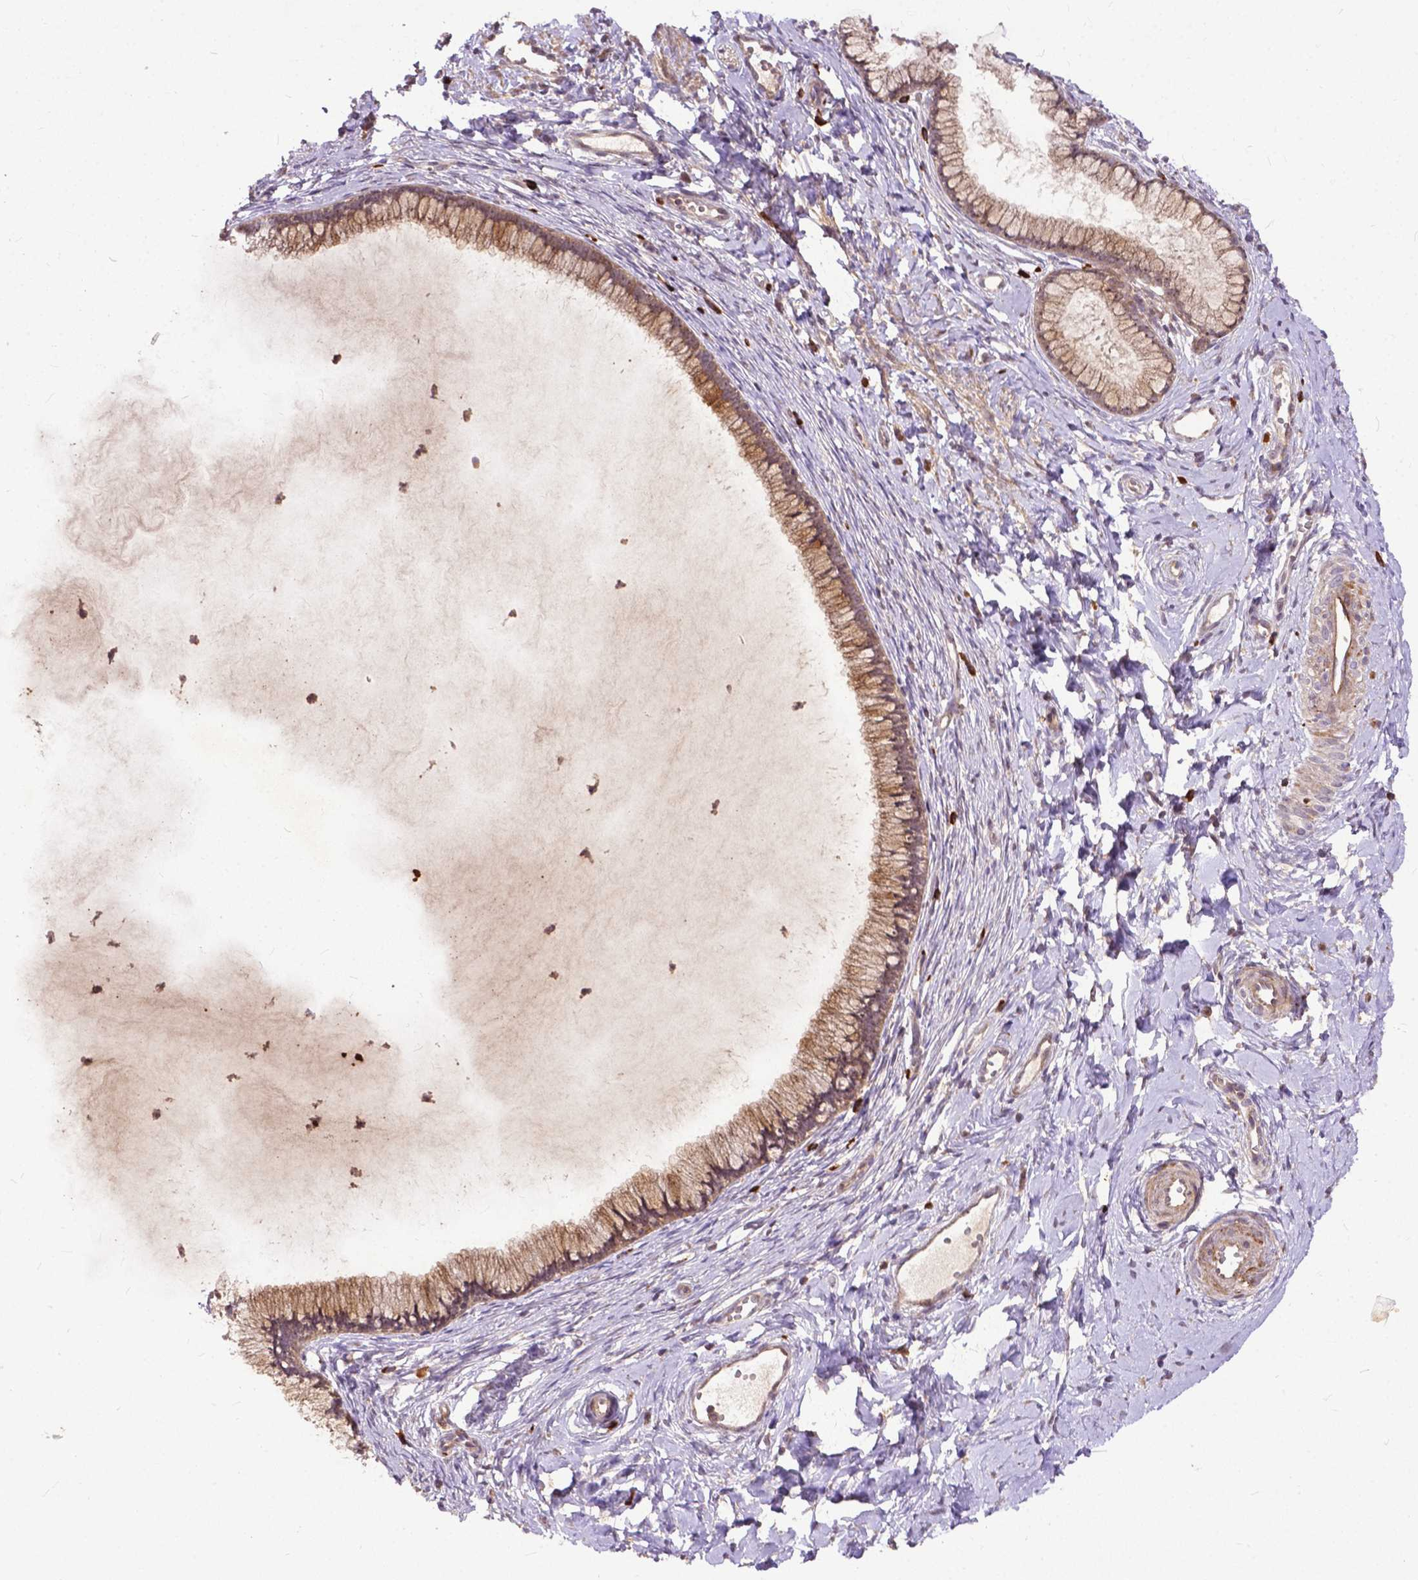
{"staining": {"intensity": "moderate", "quantity": ">75%", "location": "cytoplasmic/membranous"}, "tissue": "cervix", "cell_type": "Glandular cells", "image_type": "normal", "snomed": [{"axis": "morphology", "description": "Normal tissue, NOS"}, {"axis": "topography", "description": "Cervix"}], "caption": "Cervix stained with IHC shows moderate cytoplasmic/membranous positivity in about >75% of glandular cells. The protein is shown in brown color, while the nuclei are stained blue.", "gene": "PARP3", "patient": {"sex": "female", "age": 40}}